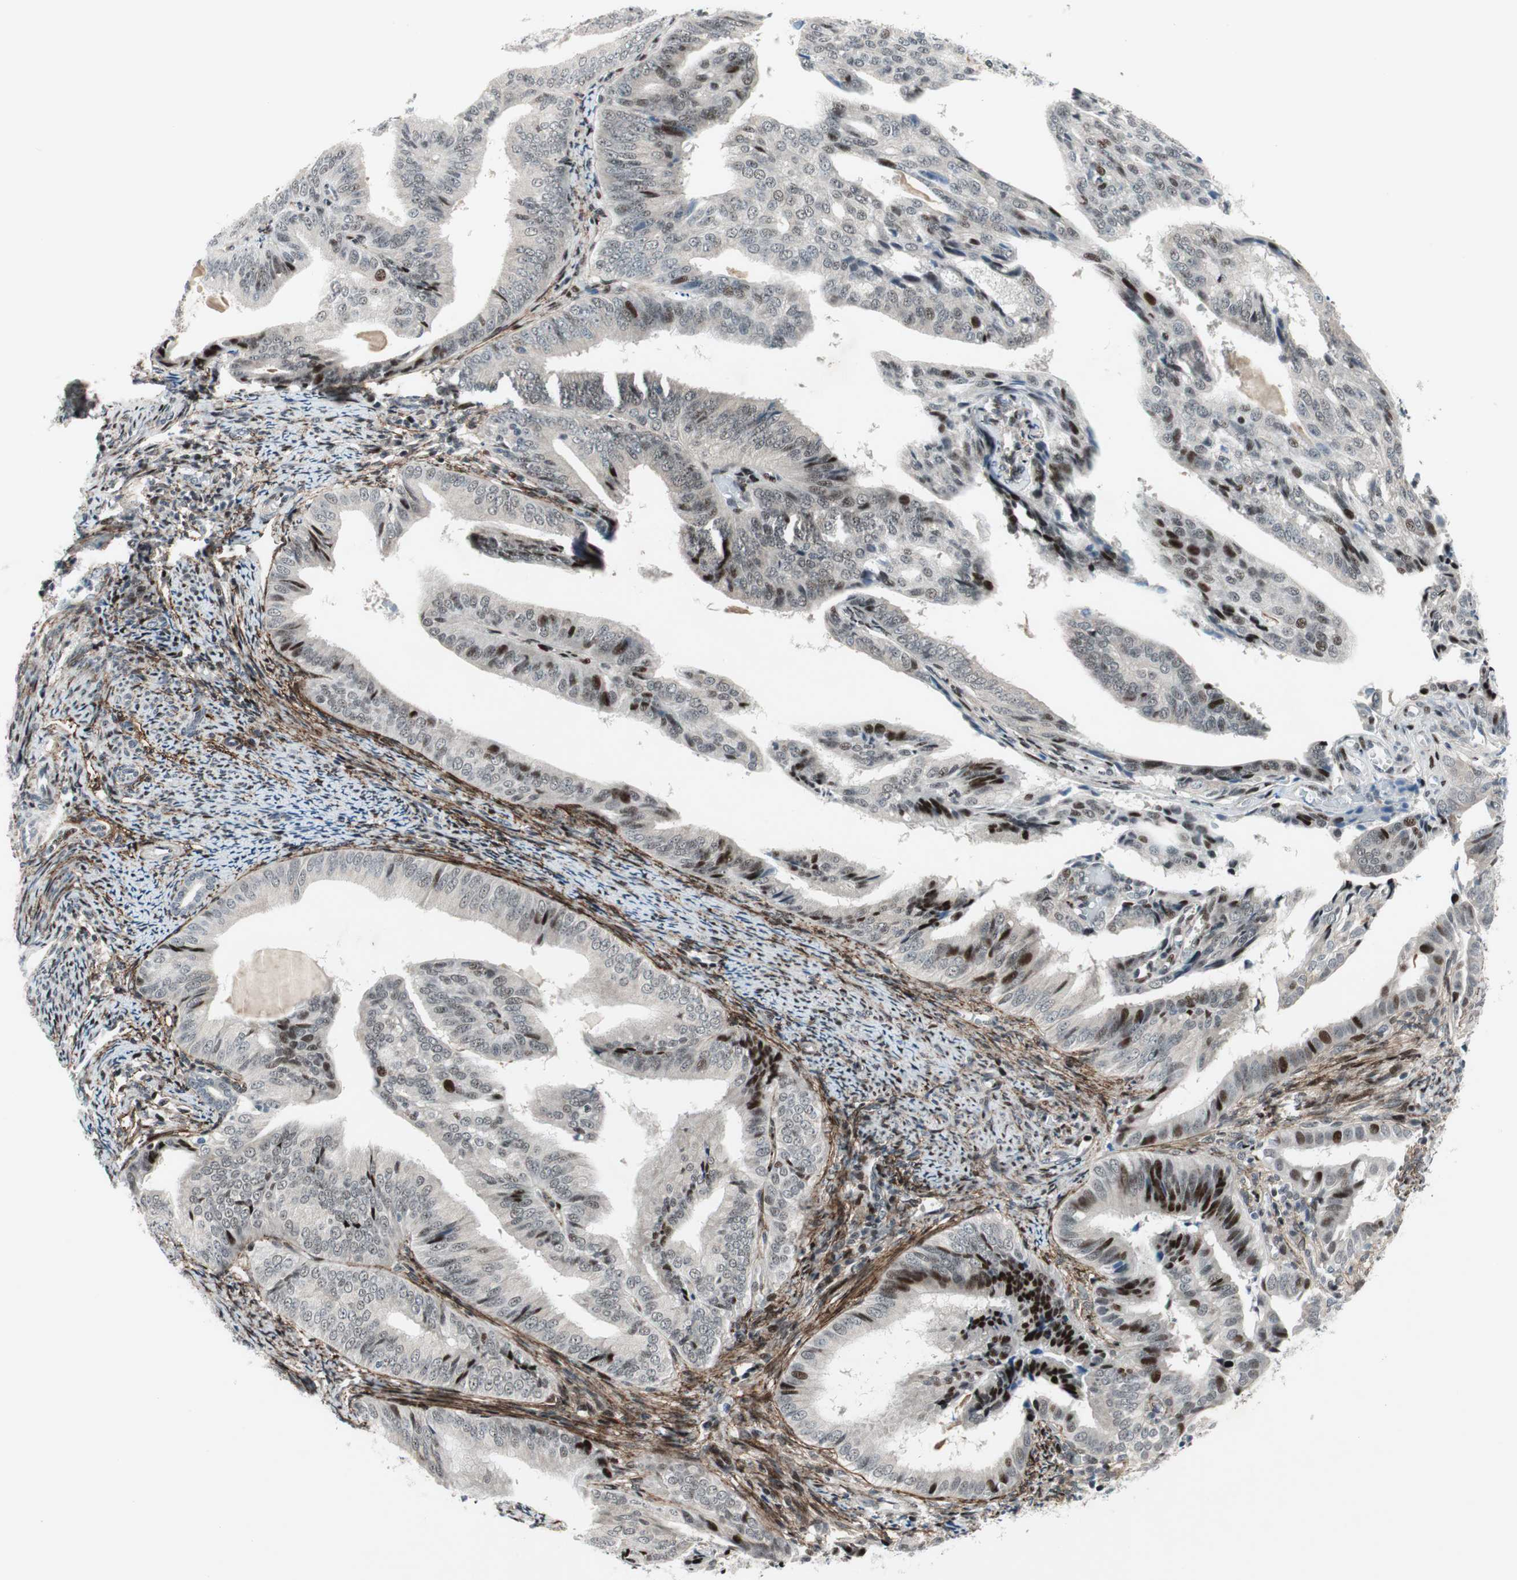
{"staining": {"intensity": "strong", "quantity": "<25%", "location": "nuclear"}, "tissue": "endometrial cancer", "cell_type": "Tumor cells", "image_type": "cancer", "snomed": [{"axis": "morphology", "description": "Adenocarcinoma, NOS"}, {"axis": "topography", "description": "Endometrium"}], "caption": "Immunohistochemistry (IHC) histopathology image of endometrial cancer stained for a protein (brown), which reveals medium levels of strong nuclear positivity in about <25% of tumor cells.", "gene": "FBXO44", "patient": {"sex": "female", "age": 58}}